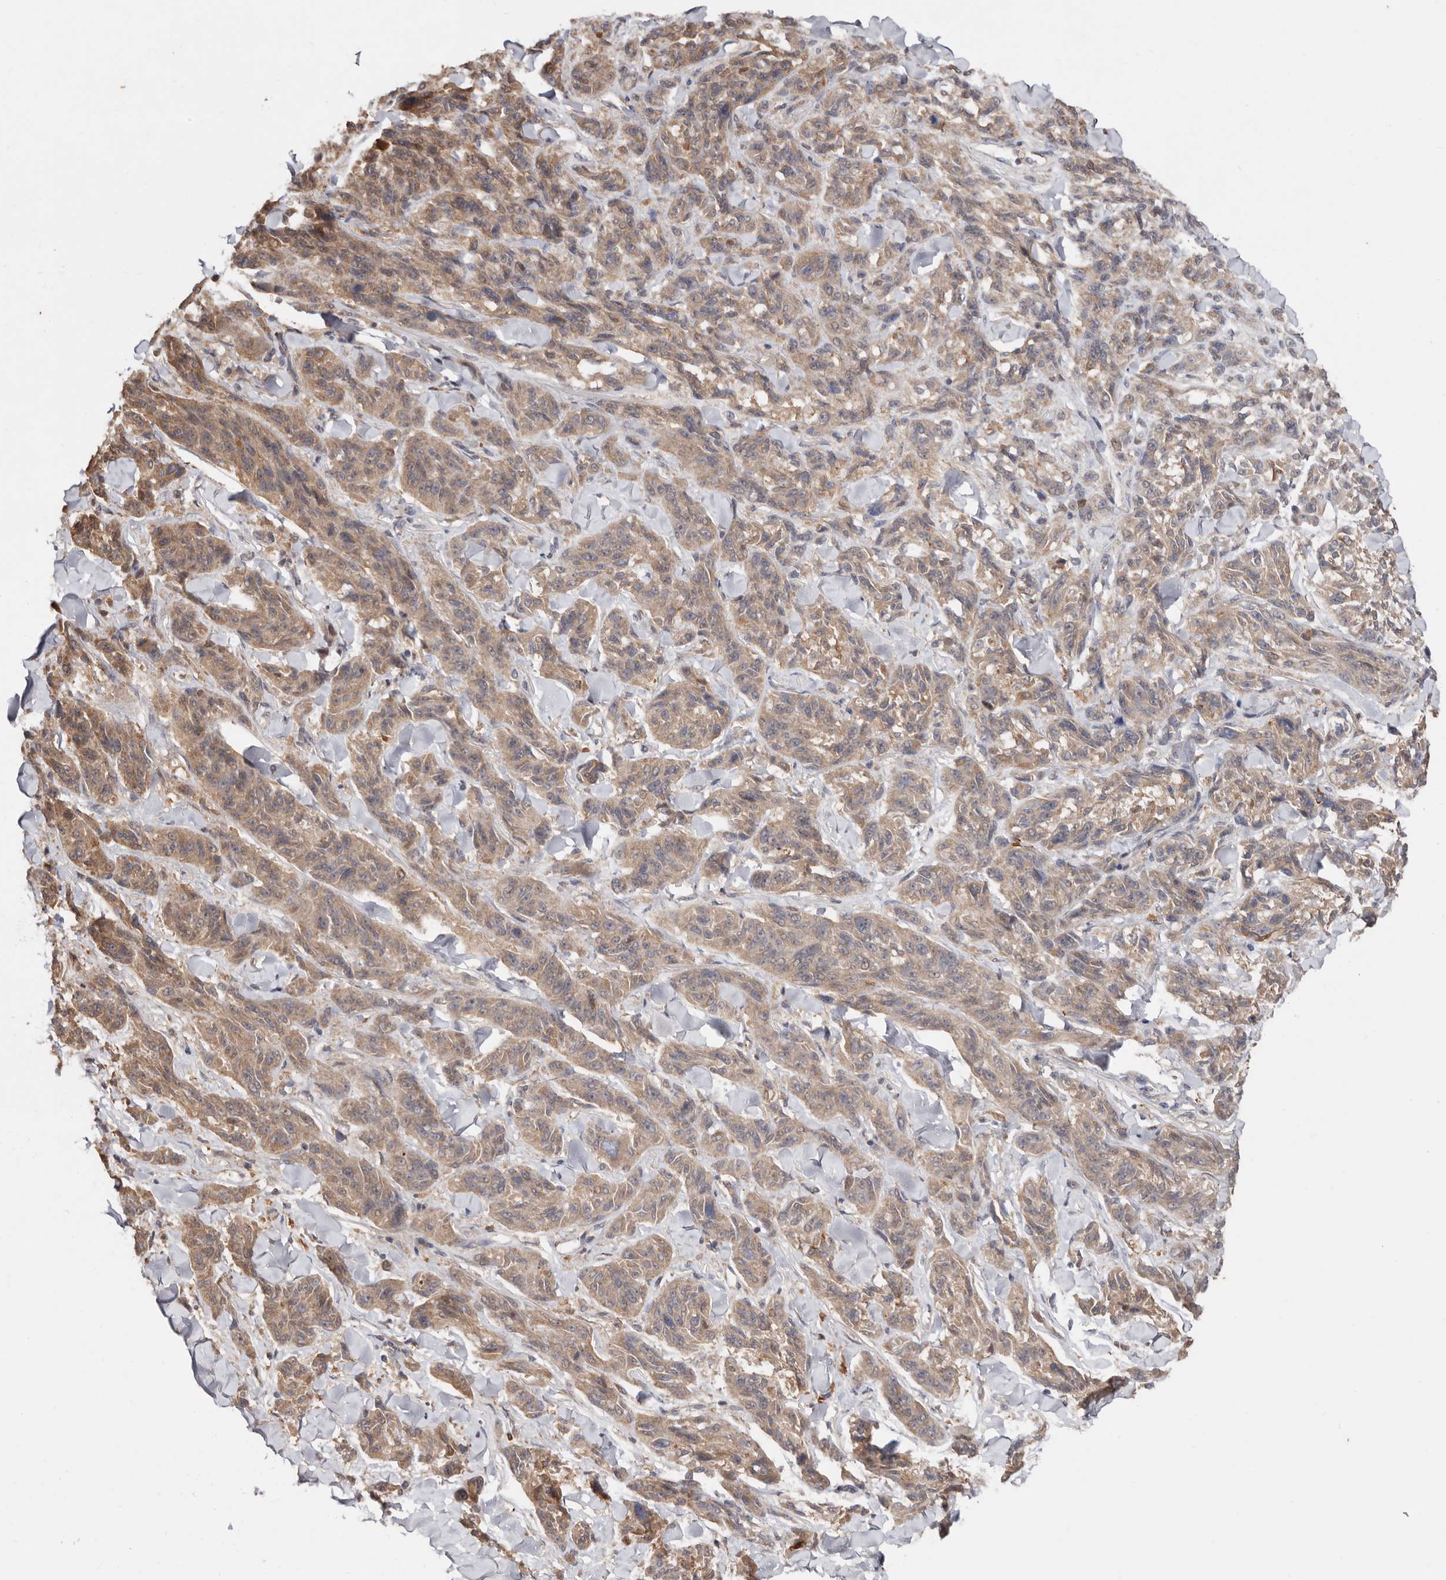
{"staining": {"intensity": "moderate", "quantity": ">75%", "location": "cytoplasmic/membranous"}, "tissue": "melanoma", "cell_type": "Tumor cells", "image_type": "cancer", "snomed": [{"axis": "morphology", "description": "Malignant melanoma, NOS"}, {"axis": "topography", "description": "Skin"}], "caption": "Approximately >75% of tumor cells in human melanoma show moderate cytoplasmic/membranous protein positivity as visualized by brown immunohistochemical staining.", "gene": "RSPO2", "patient": {"sex": "male", "age": 53}}